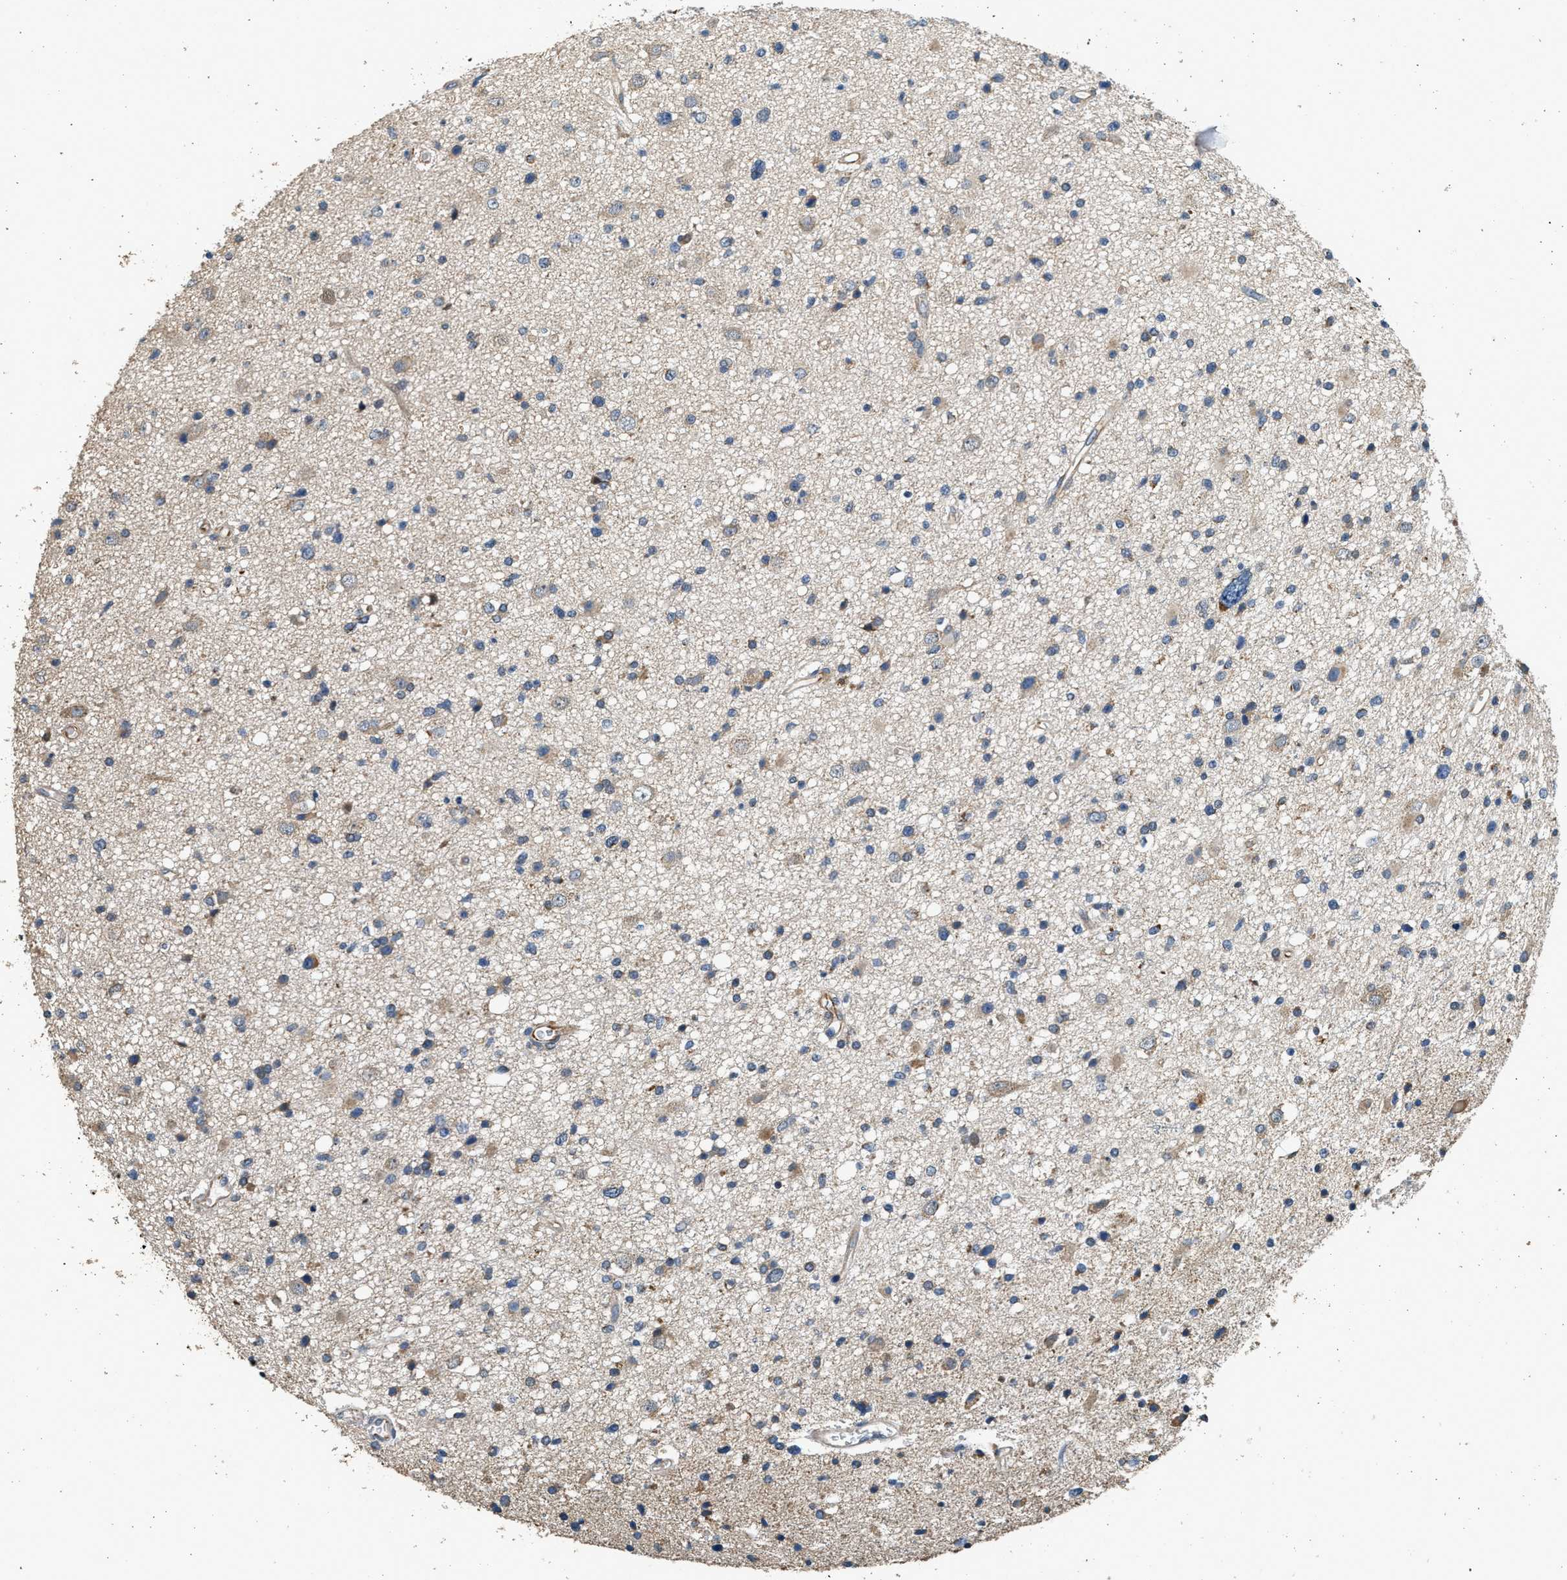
{"staining": {"intensity": "weak", "quantity": "<25%", "location": "cytoplasmic/membranous"}, "tissue": "glioma", "cell_type": "Tumor cells", "image_type": "cancer", "snomed": [{"axis": "morphology", "description": "Glioma, malignant, High grade"}, {"axis": "topography", "description": "Brain"}], "caption": "The micrograph reveals no staining of tumor cells in glioma.", "gene": "PCLO", "patient": {"sex": "male", "age": 33}}